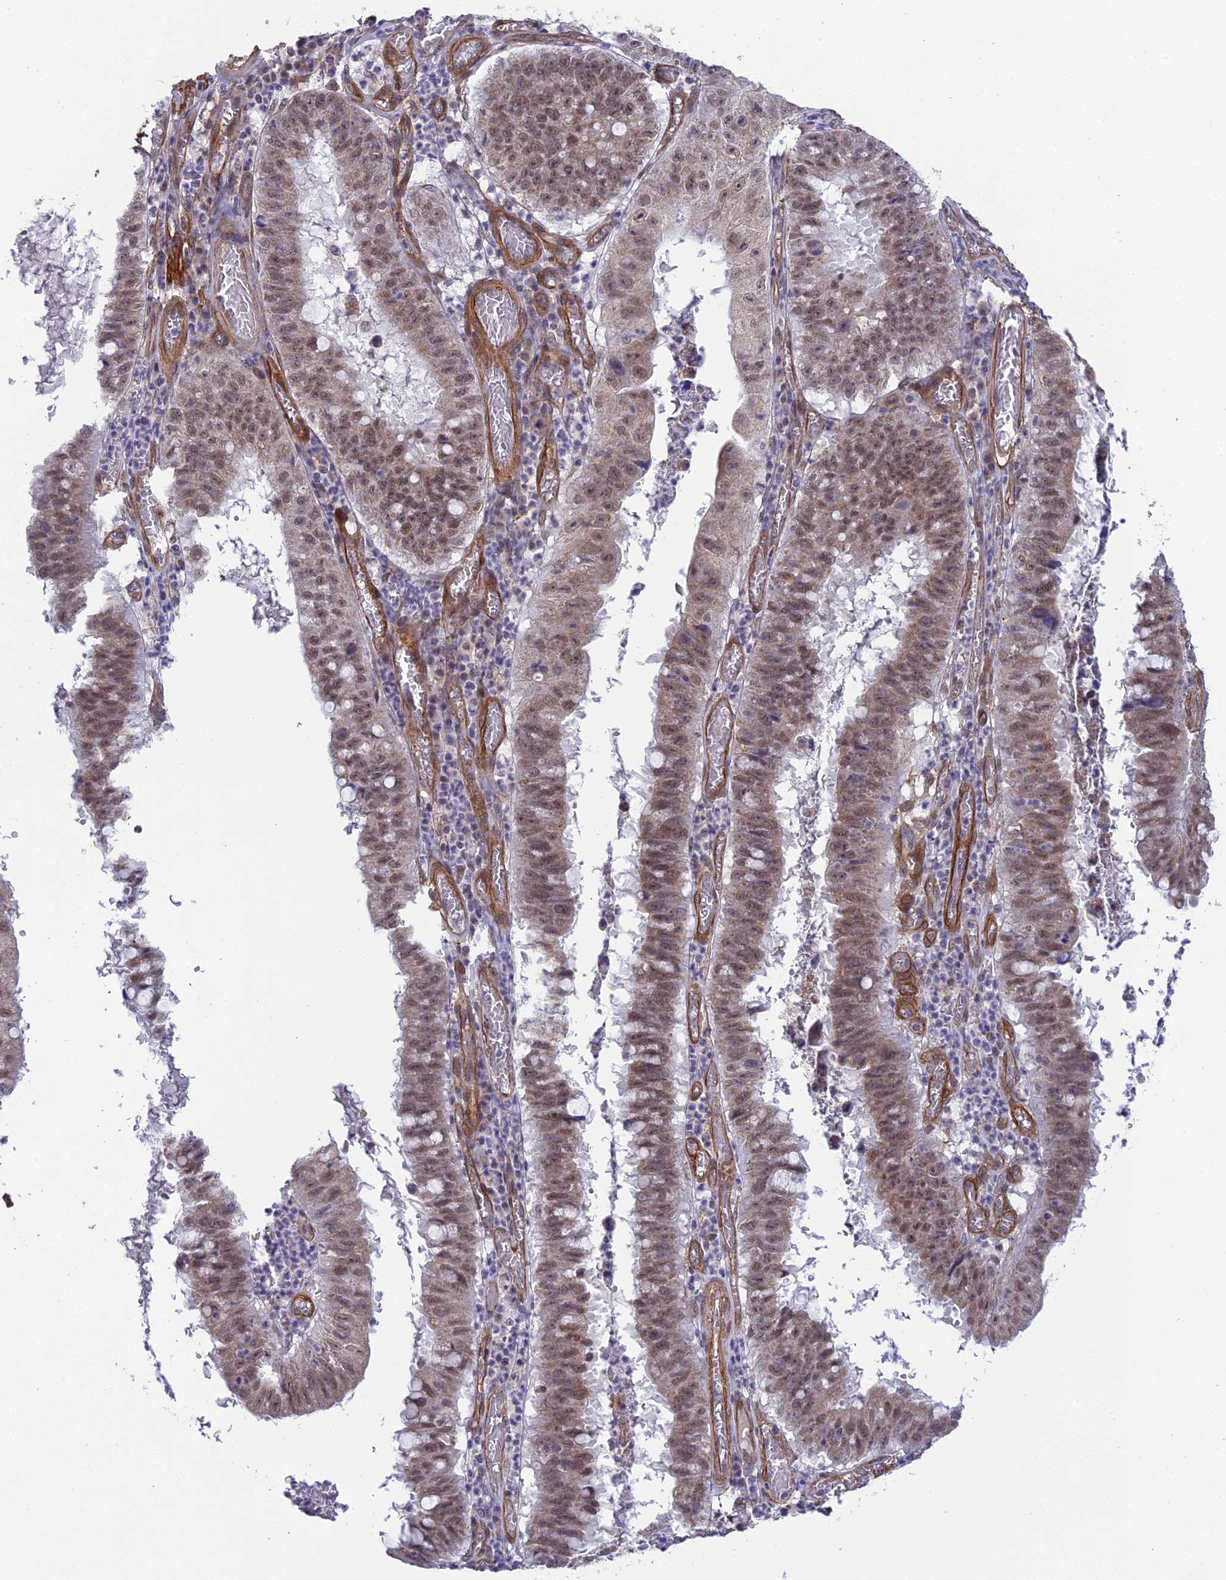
{"staining": {"intensity": "weak", "quantity": ">75%", "location": "nuclear"}, "tissue": "stomach cancer", "cell_type": "Tumor cells", "image_type": "cancer", "snomed": [{"axis": "morphology", "description": "Adenocarcinoma, NOS"}, {"axis": "topography", "description": "Stomach"}], "caption": "Immunohistochemistry histopathology image of human stomach adenocarcinoma stained for a protein (brown), which reveals low levels of weak nuclear positivity in about >75% of tumor cells.", "gene": "TNS1", "patient": {"sex": "male", "age": 59}}